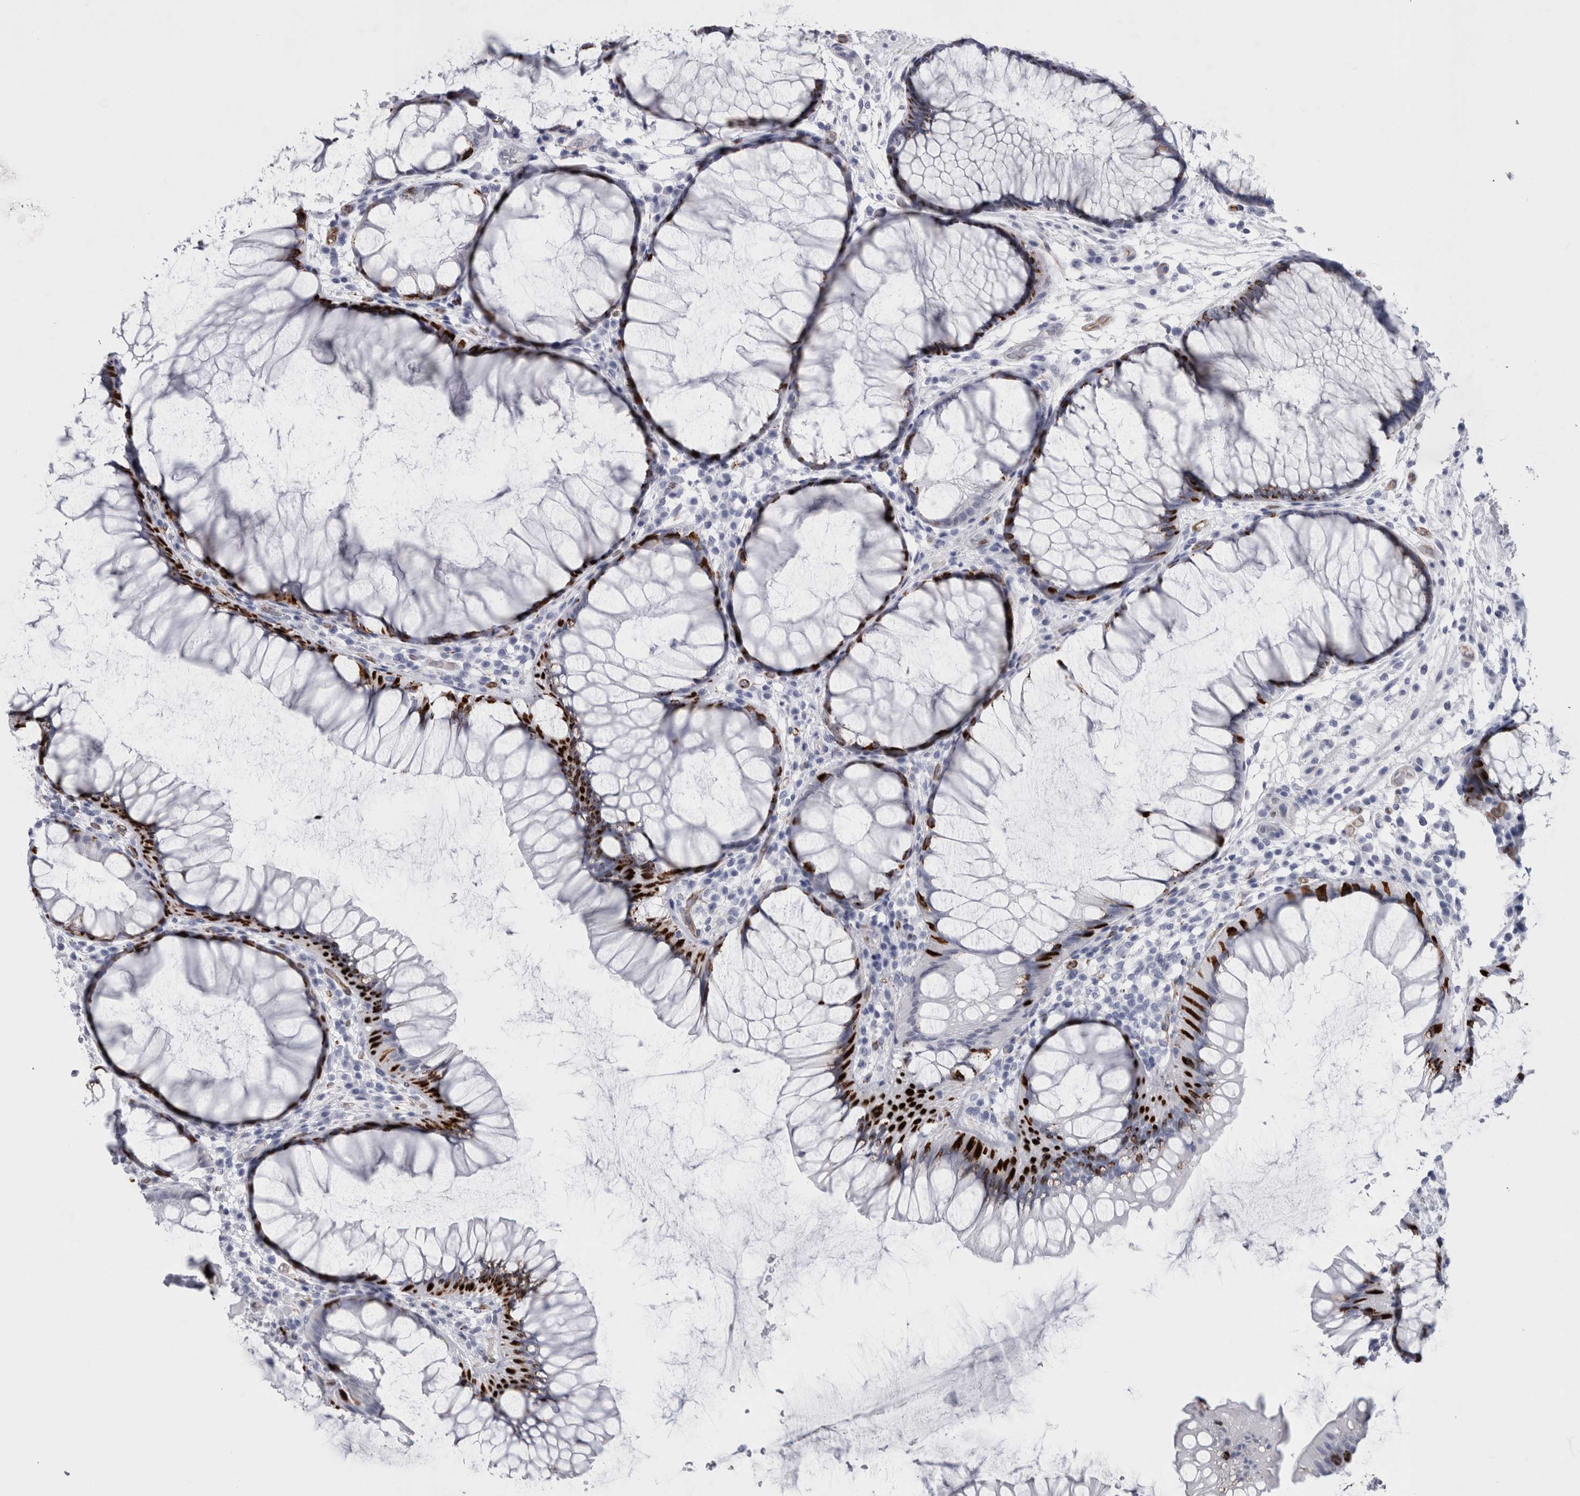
{"staining": {"intensity": "strong", "quantity": "25%-75%", "location": "cytoplasmic/membranous"}, "tissue": "rectum", "cell_type": "Glandular cells", "image_type": "normal", "snomed": [{"axis": "morphology", "description": "Normal tissue, NOS"}, {"axis": "topography", "description": "Rectum"}], "caption": "A histopathology image of rectum stained for a protein reveals strong cytoplasmic/membranous brown staining in glandular cells.", "gene": "VWDE", "patient": {"sex": "male", "age": 51}}